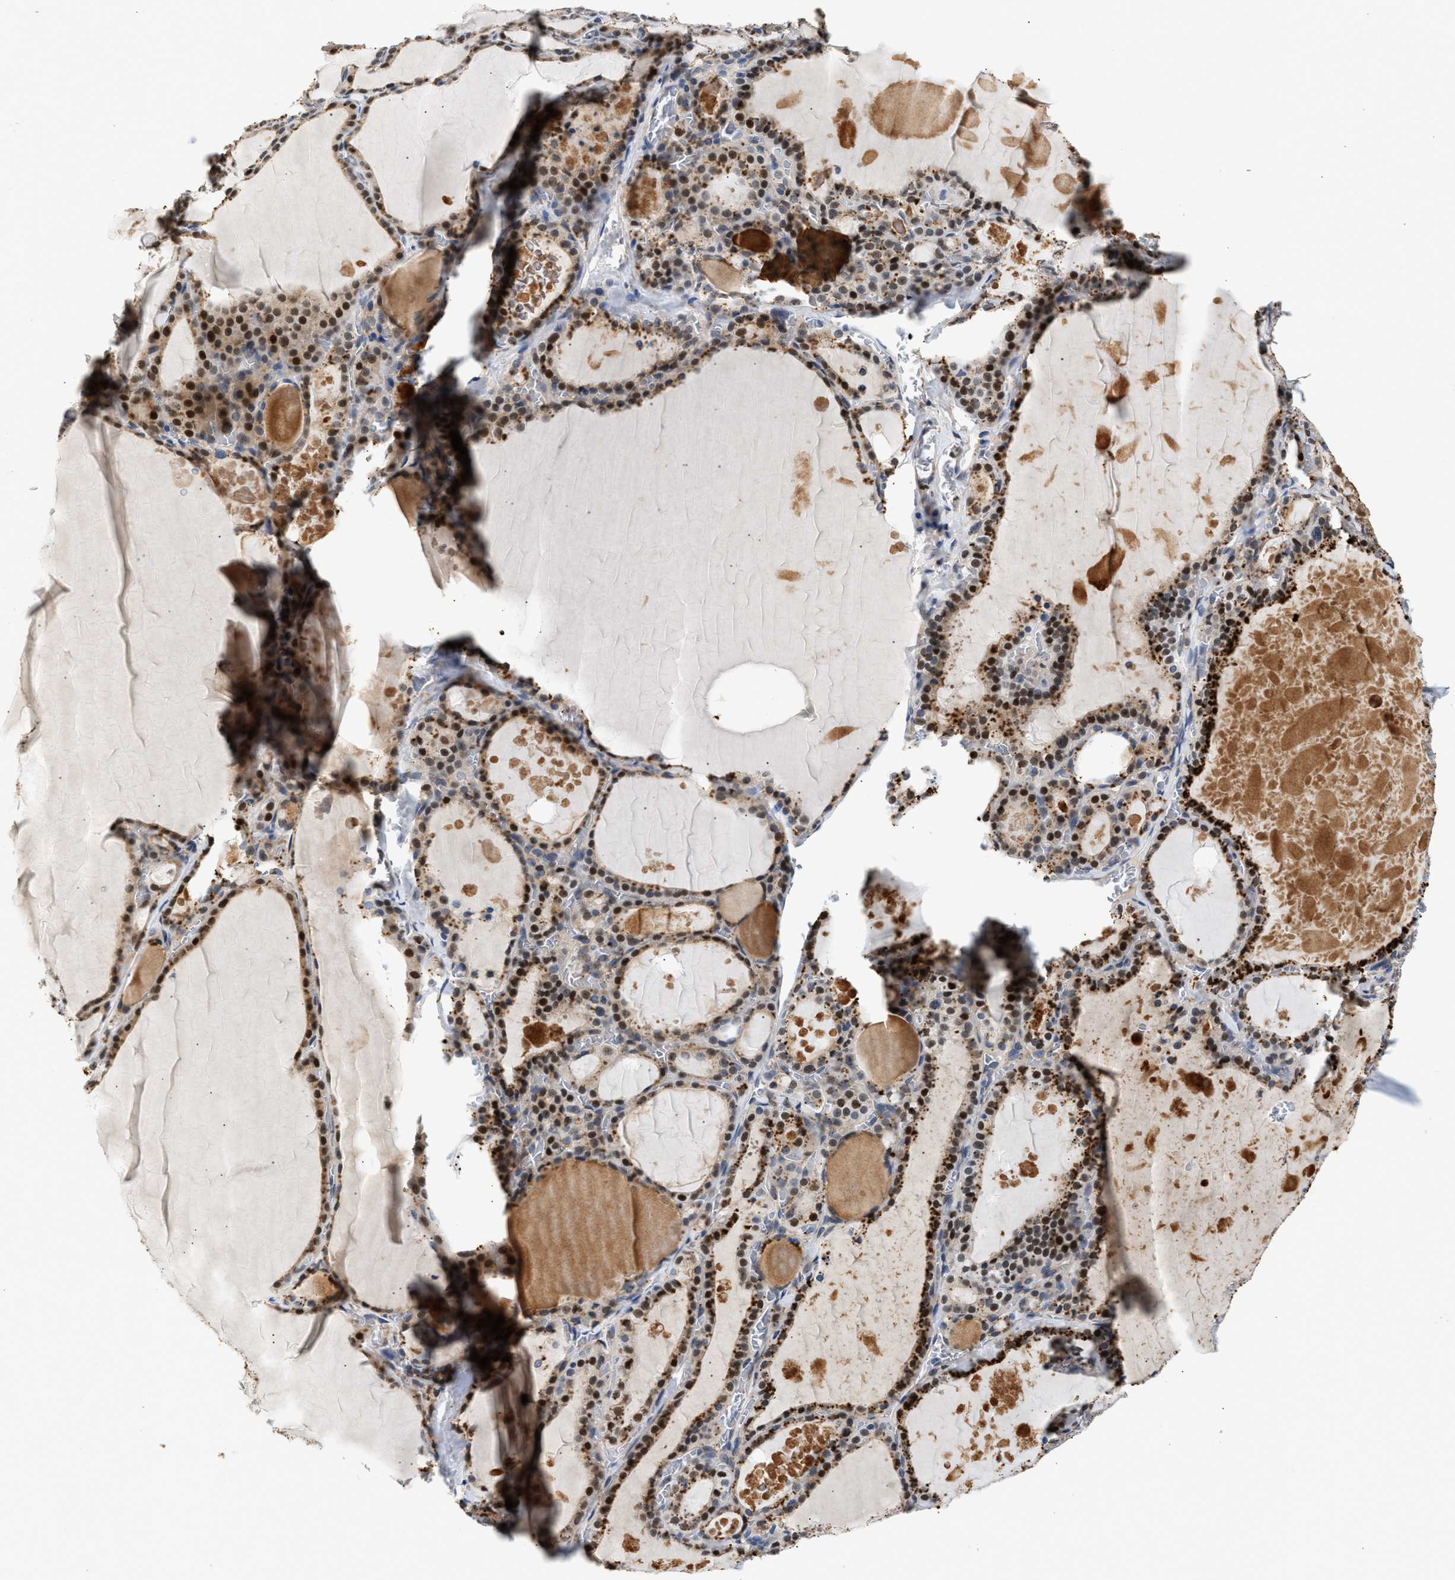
{"staining": {"intensity": "moderate", "quantity": ">75%", "location": "cytoplasmic/membranous,nuclear"}, "tissue": "thyroid gland", "cell_type": "Glandular cells", "image_type": "normal", "snomed": [{"axis": "morphology", "description": "Normal tissue, NOS"}, {"axis": "topography", "description": "Thyroid gland"}], "caption": "DAB (3,3'-diaminobenzidine) immunohistochemical staining of benign thyroid gland demonstrates moderate cytoplasmic/membranous,nuclear protein staining in about >75% of glandular cells.", "gene": "PPM1L", "patient": {"sex": "male", "age": 56}}